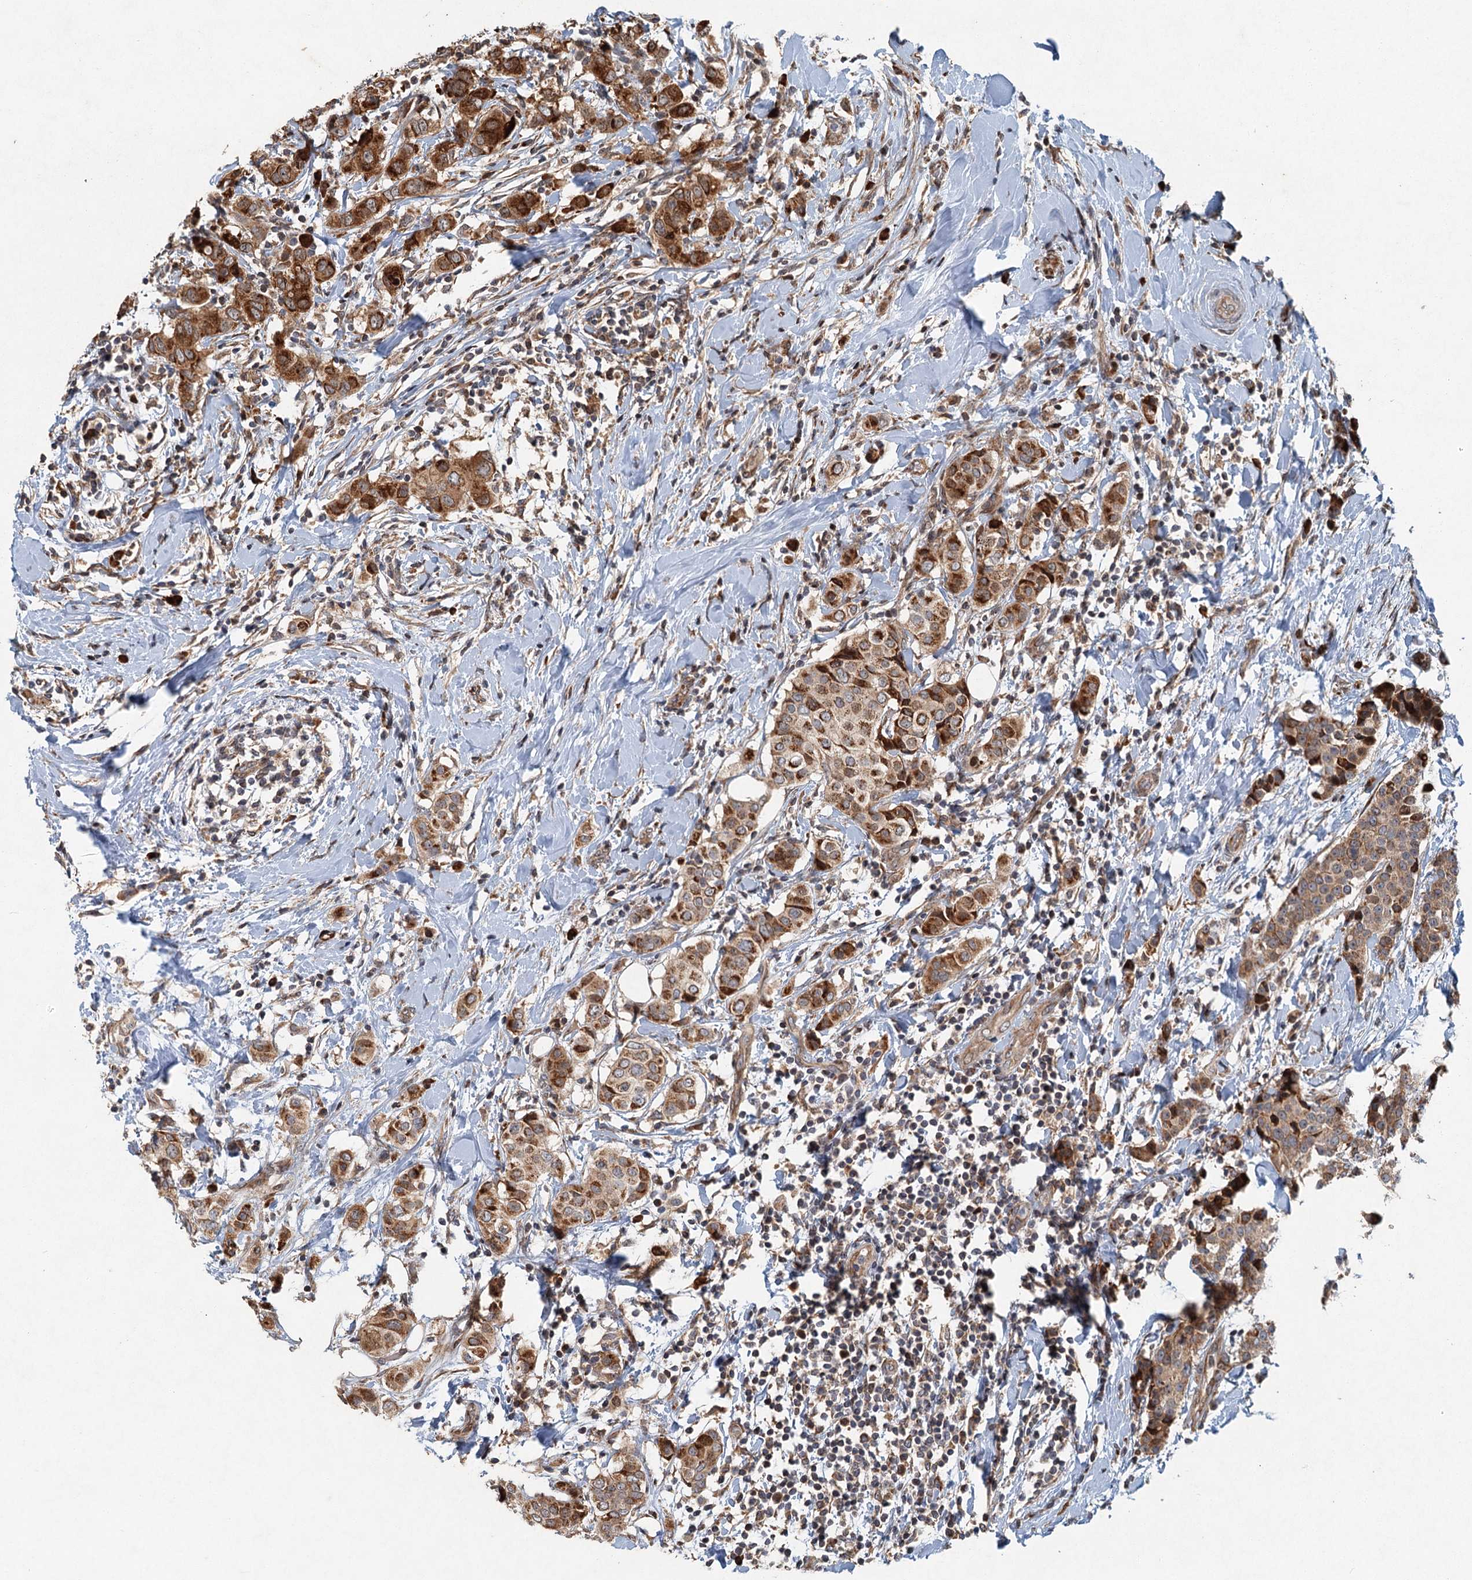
{"staining": {"intensity": "moderate", "quantity": ">75%", "location": "cytoplasmic/membranous"}, "tissue": "breast cancer", "cell_type": "Tumor cells", "image_type": "cancer", "snomed": [{"axis": "morphology", "description": "Lobular carcinoma"}, {"axis": "topography", "description": "Breast"}], "caption": "Brown immunohistochemical staining in human breast cancer reveals moderate cytoplasmic/membranous expression in approximately >75% of tumor cells. (brown staining indicates protein expression, while blue staining denotes nuclei).", "gene": "SRPX2", "patient": {"sex": "female", "age": 51}}